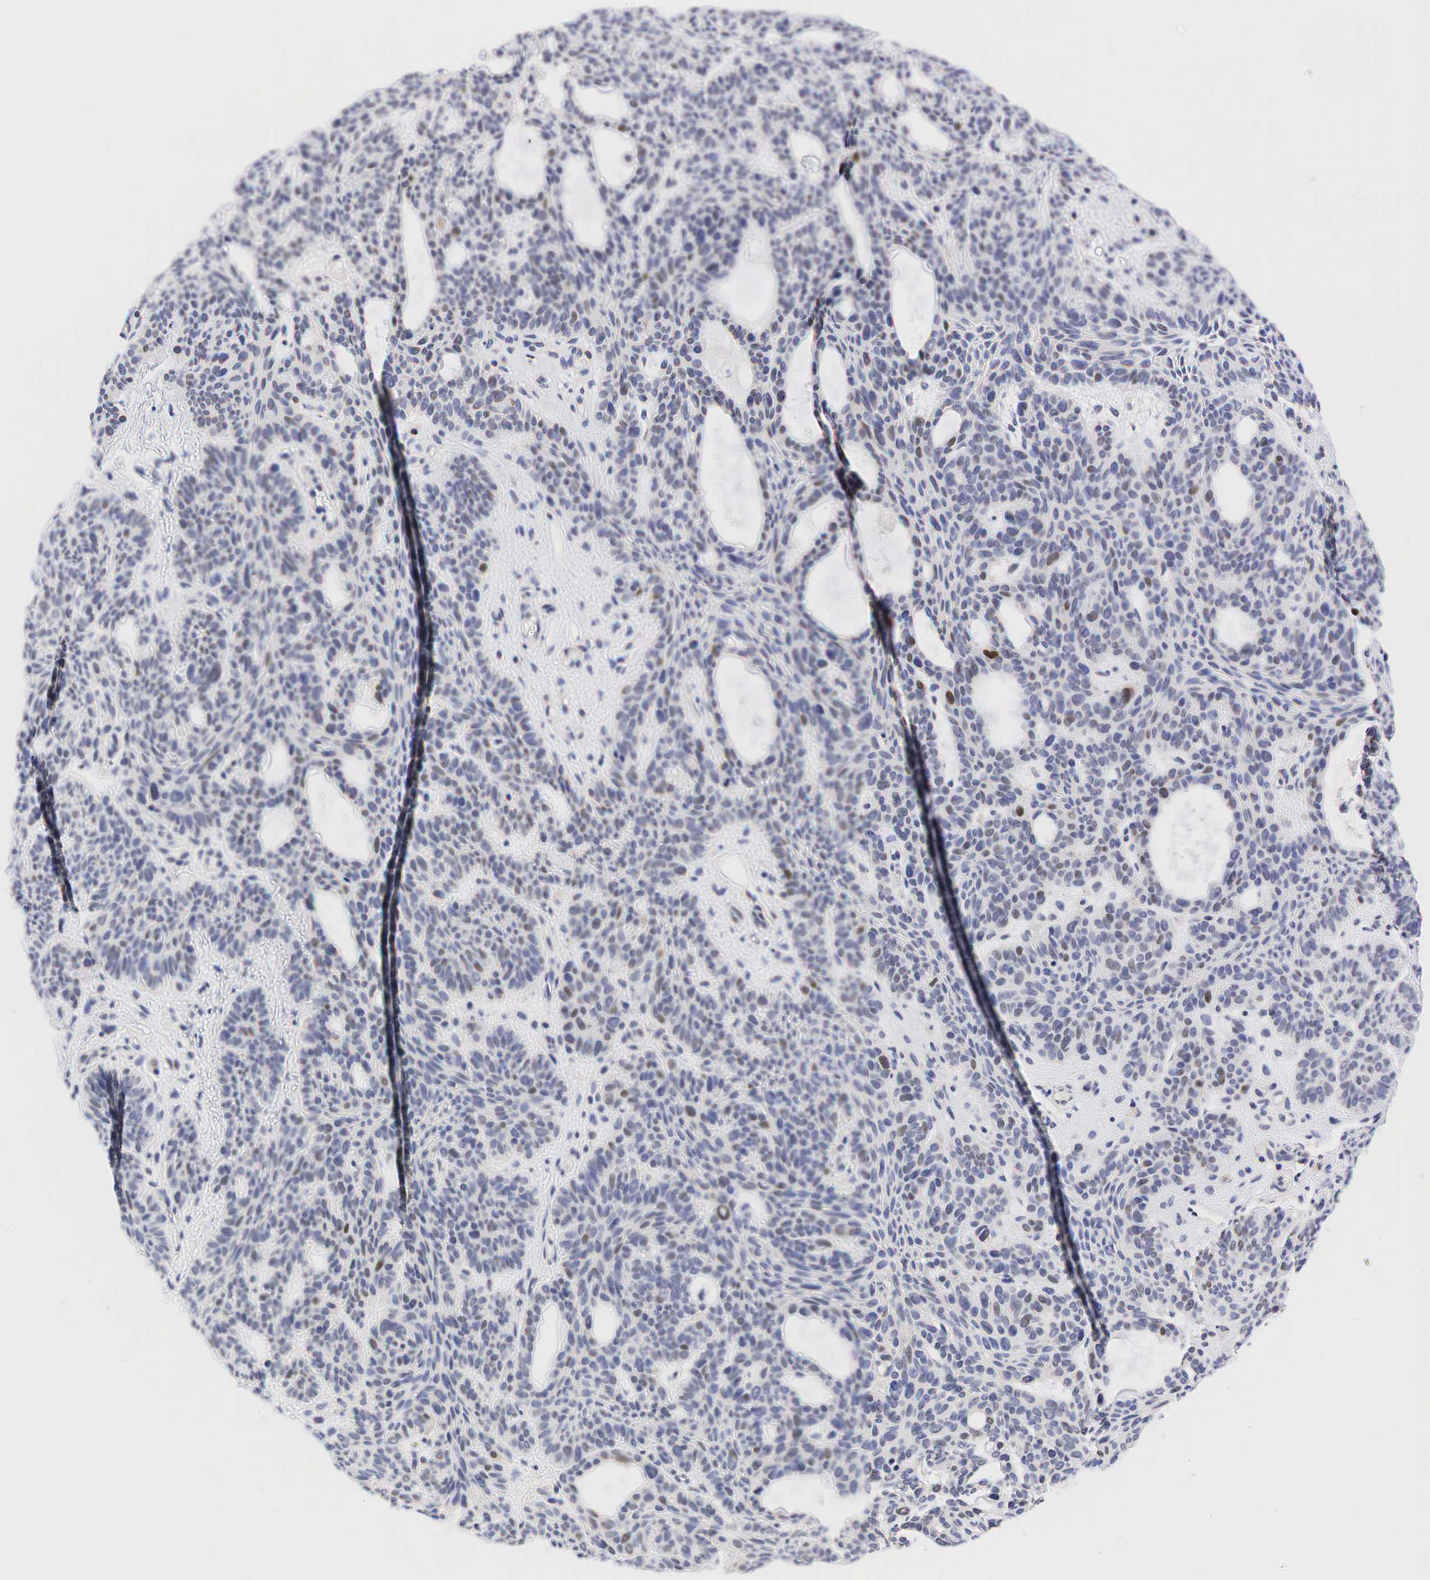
{"staining": {"intensity": "moderate", "quantity": "<25%", "location": "nuclear"}, "tissue": "skin cancer", "cell_type": "Tumor cells", "image_type": "cancer", "snomed": [{"axis": "morphology", "description": "Basal cell carcinoma"}, {"axis": "topography", "description": "Skin"}], "caption": "Moderate nuclear staining for a protein is seen in approximately <25% of tumor cells of basal cell carcinoma (skin) using immunohistochemistry.", "gene": "CCND1", "patient": {"sex": "male", "age": 44}}